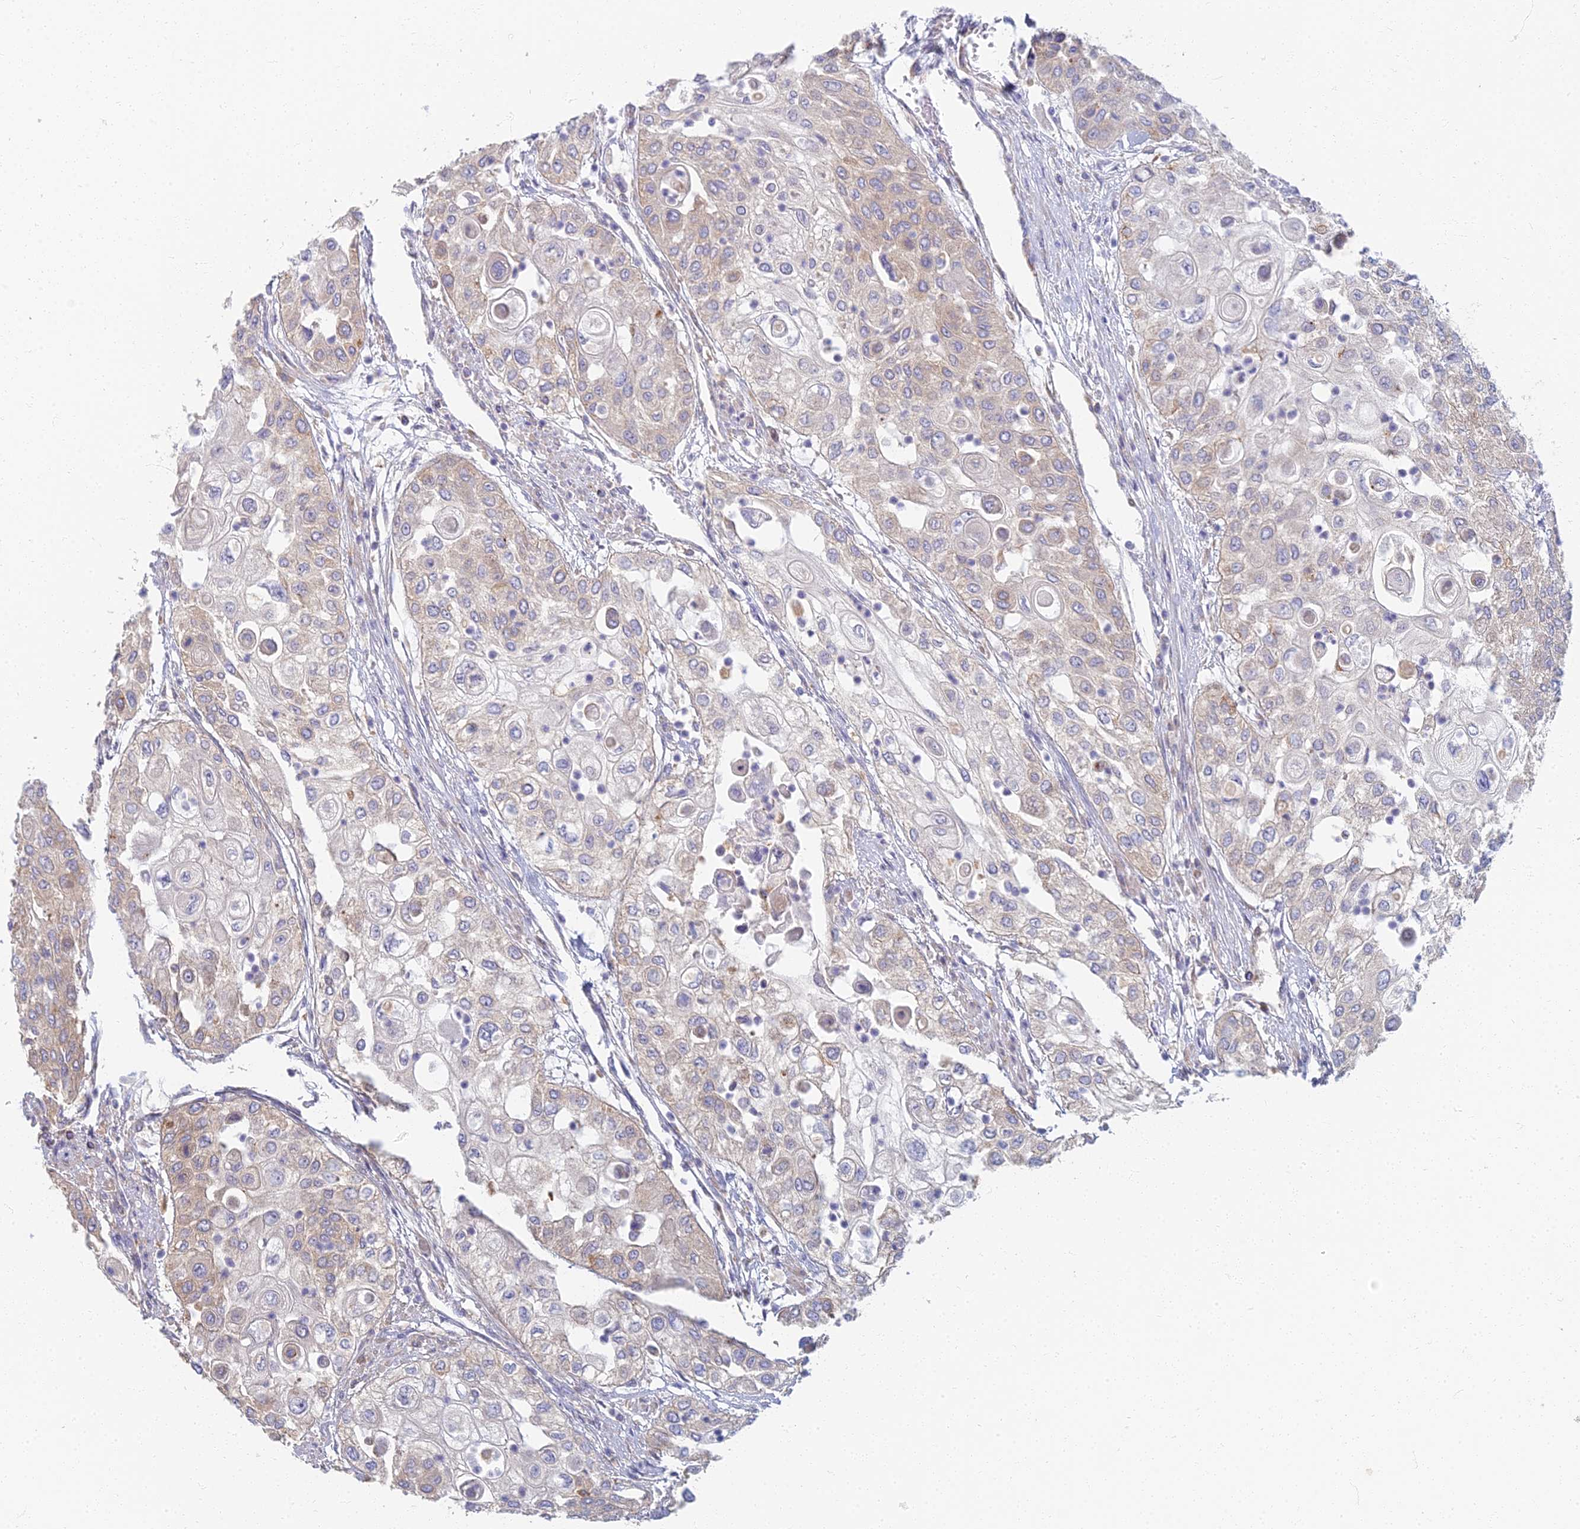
{"staining": {"intensity": "weak", "quantity": "<25%", "location": "cytoplasmic/membranous"}, "tissue": "urothelial cancer", "cell_type": "Tumor cells", "image_type": "cancer", "snomed": [{"axis": "morphology", "description": "Urothelial carcinoma, High grade"}, {"axis": "topography", "description": "Urinary bladder"}], "caption": "High magnification brightfield microscopy of urothelial cancer stained with DAB (3,3'-diaminobenzidine) (brown) and counterstained with hematoxylin (blue): tumor cells show no significant staining.", "gene": "RBSN", "patient": {"sex": "female", "age": 79}}